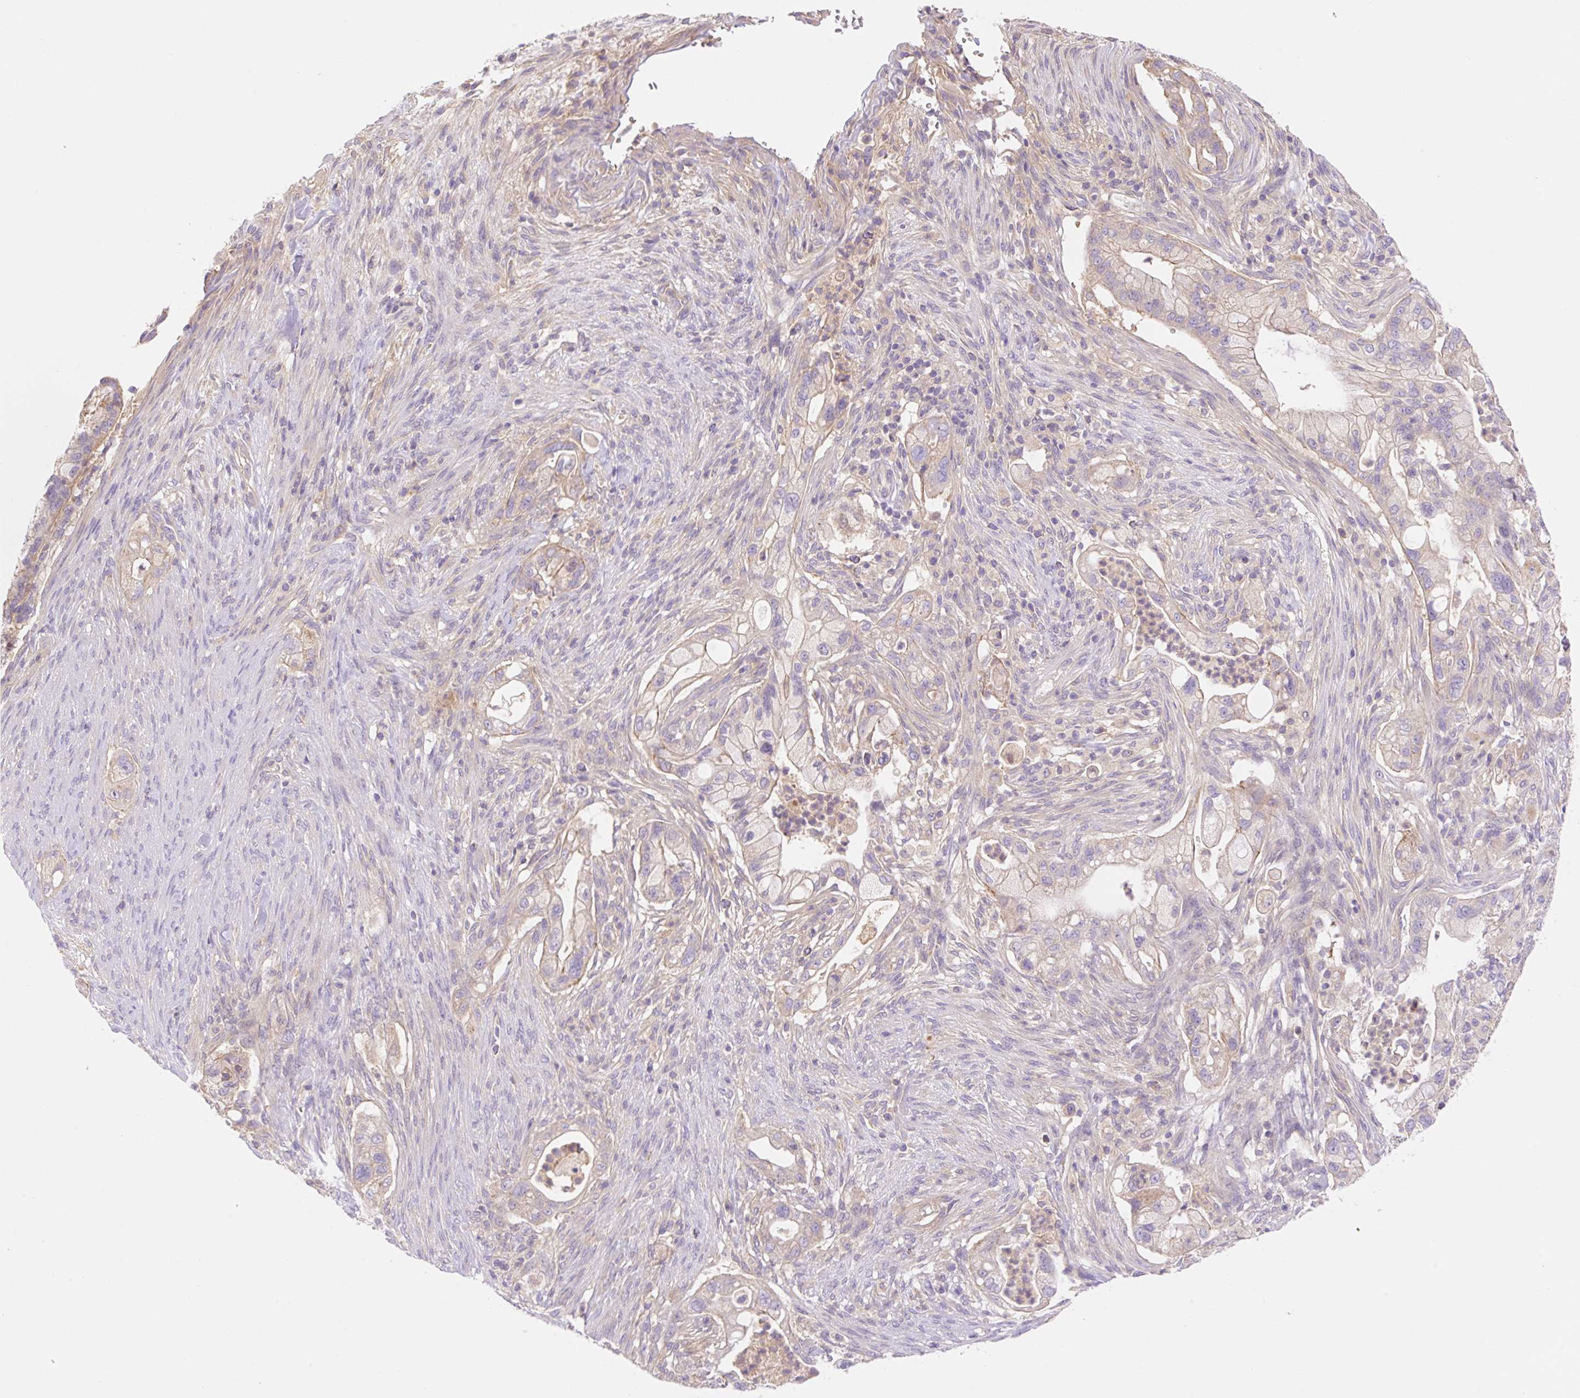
{"staining": {"intensity": "weak", "quantity": "25%-75%", "location": "cytoplasmic/membranous"}, "tissue": "pancreatic cancer", "cell_type": "Tumor cells", "image_type": "cancer", "snomed": [{"axis": "morphology", "description": "Adenocarcinoma, NOS"}, {"axis": "topography", "description": "Pancreas"}], "caption": "A micrograph of human pancreatic cancer stained for a protein shows weak cytoplasmic/membranous brown staining in tumor cells.", "gene": "DENND5A", "patient": {"sex": "male", "age": 44}}